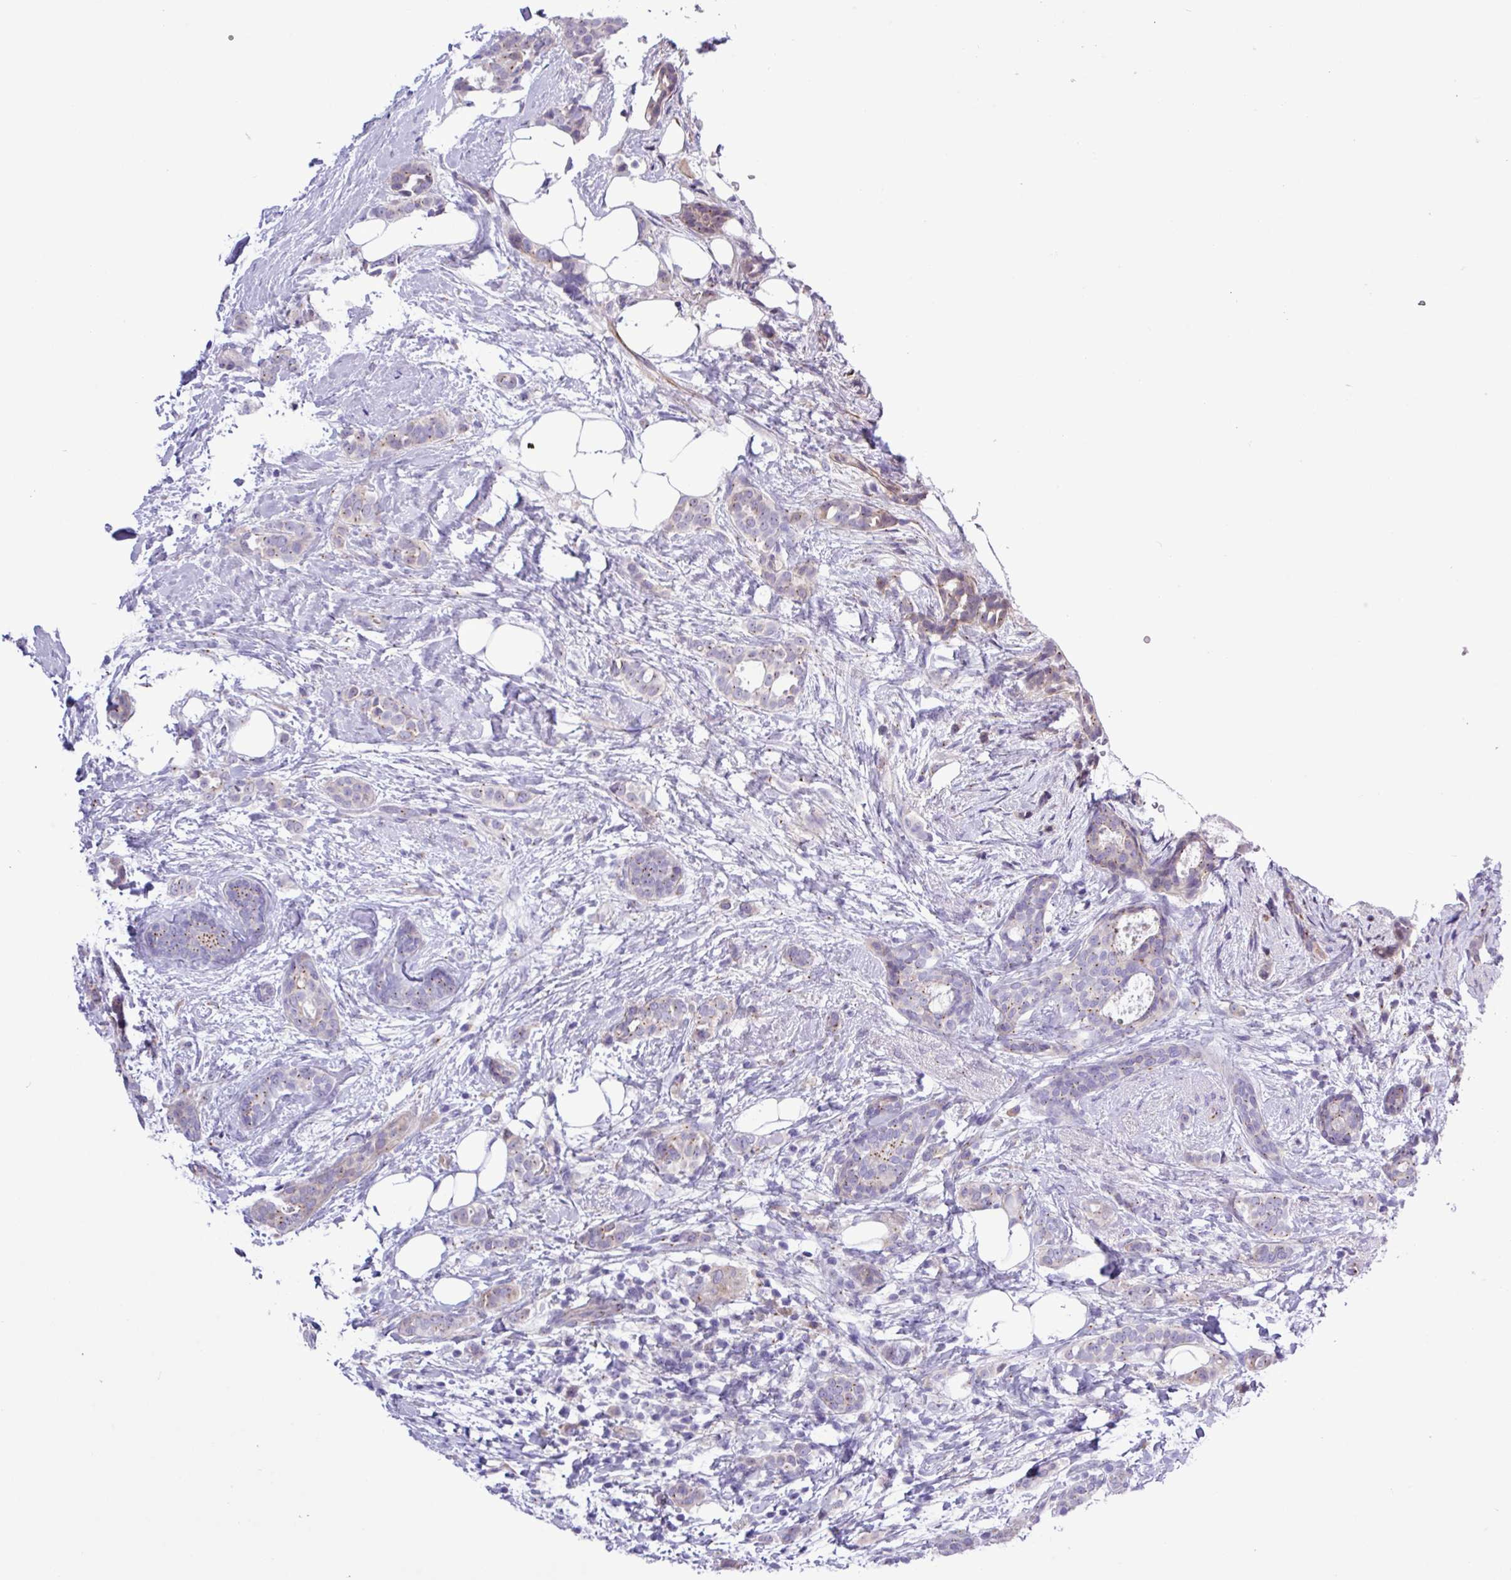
{"staining": {"intensity": "weak", "quantity": "<25%", "location": "cytoplasmic/membranous"}, "tissue": "breast cancer", "cell_type": "Tumor cells", "image_type": "cancer", "snomed": [{"axis": "morphology", "description": "Lobular carcinoma"}, {"axis": "topography", "description": "Breast"}], "caption": "High power microscopy image of an IHC image of breast cancer, revealing no significant expression in tumor cells.", "gene": "SPINK8", "patient": {"sex": "female", "age": 51}}